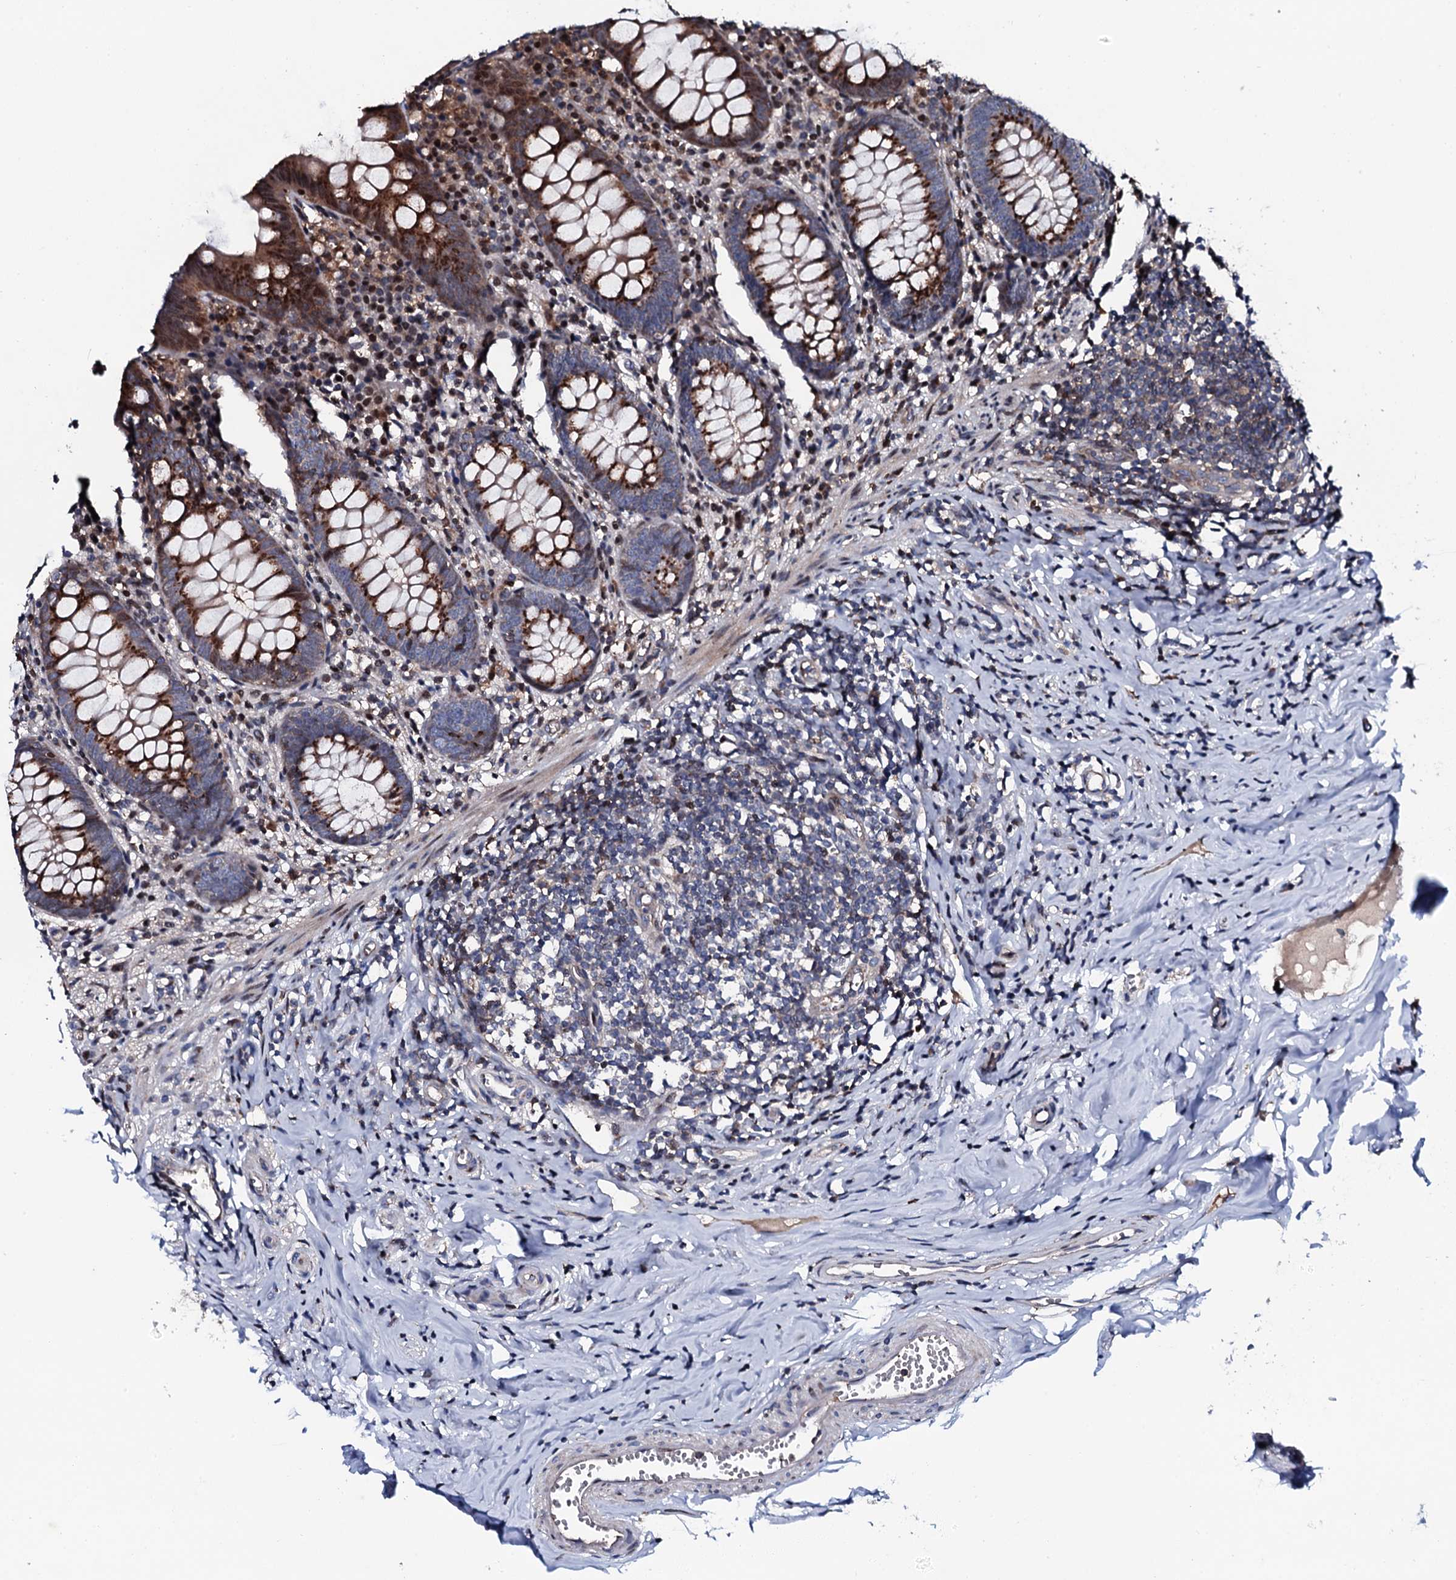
{"staining": {"intensity": "strong", "quantity": "25%-75%", "location": "cytoplasmic/membranous"}, "tissue": "appendix", "cell_type": "Glandular cells", "image_type": "normal", "snomed": [{"axis": "morphology", "description": "Normal tissue, NOS"}, {"axis": "topography", "description": "Appendix"}], "caption": "An image of human appendix stained for a protein exhibits strong cytoplasmic/membranous brown staining in glandular cells.", "gene": "PLET1", "patient": {"sex": "female", "age": 51}}